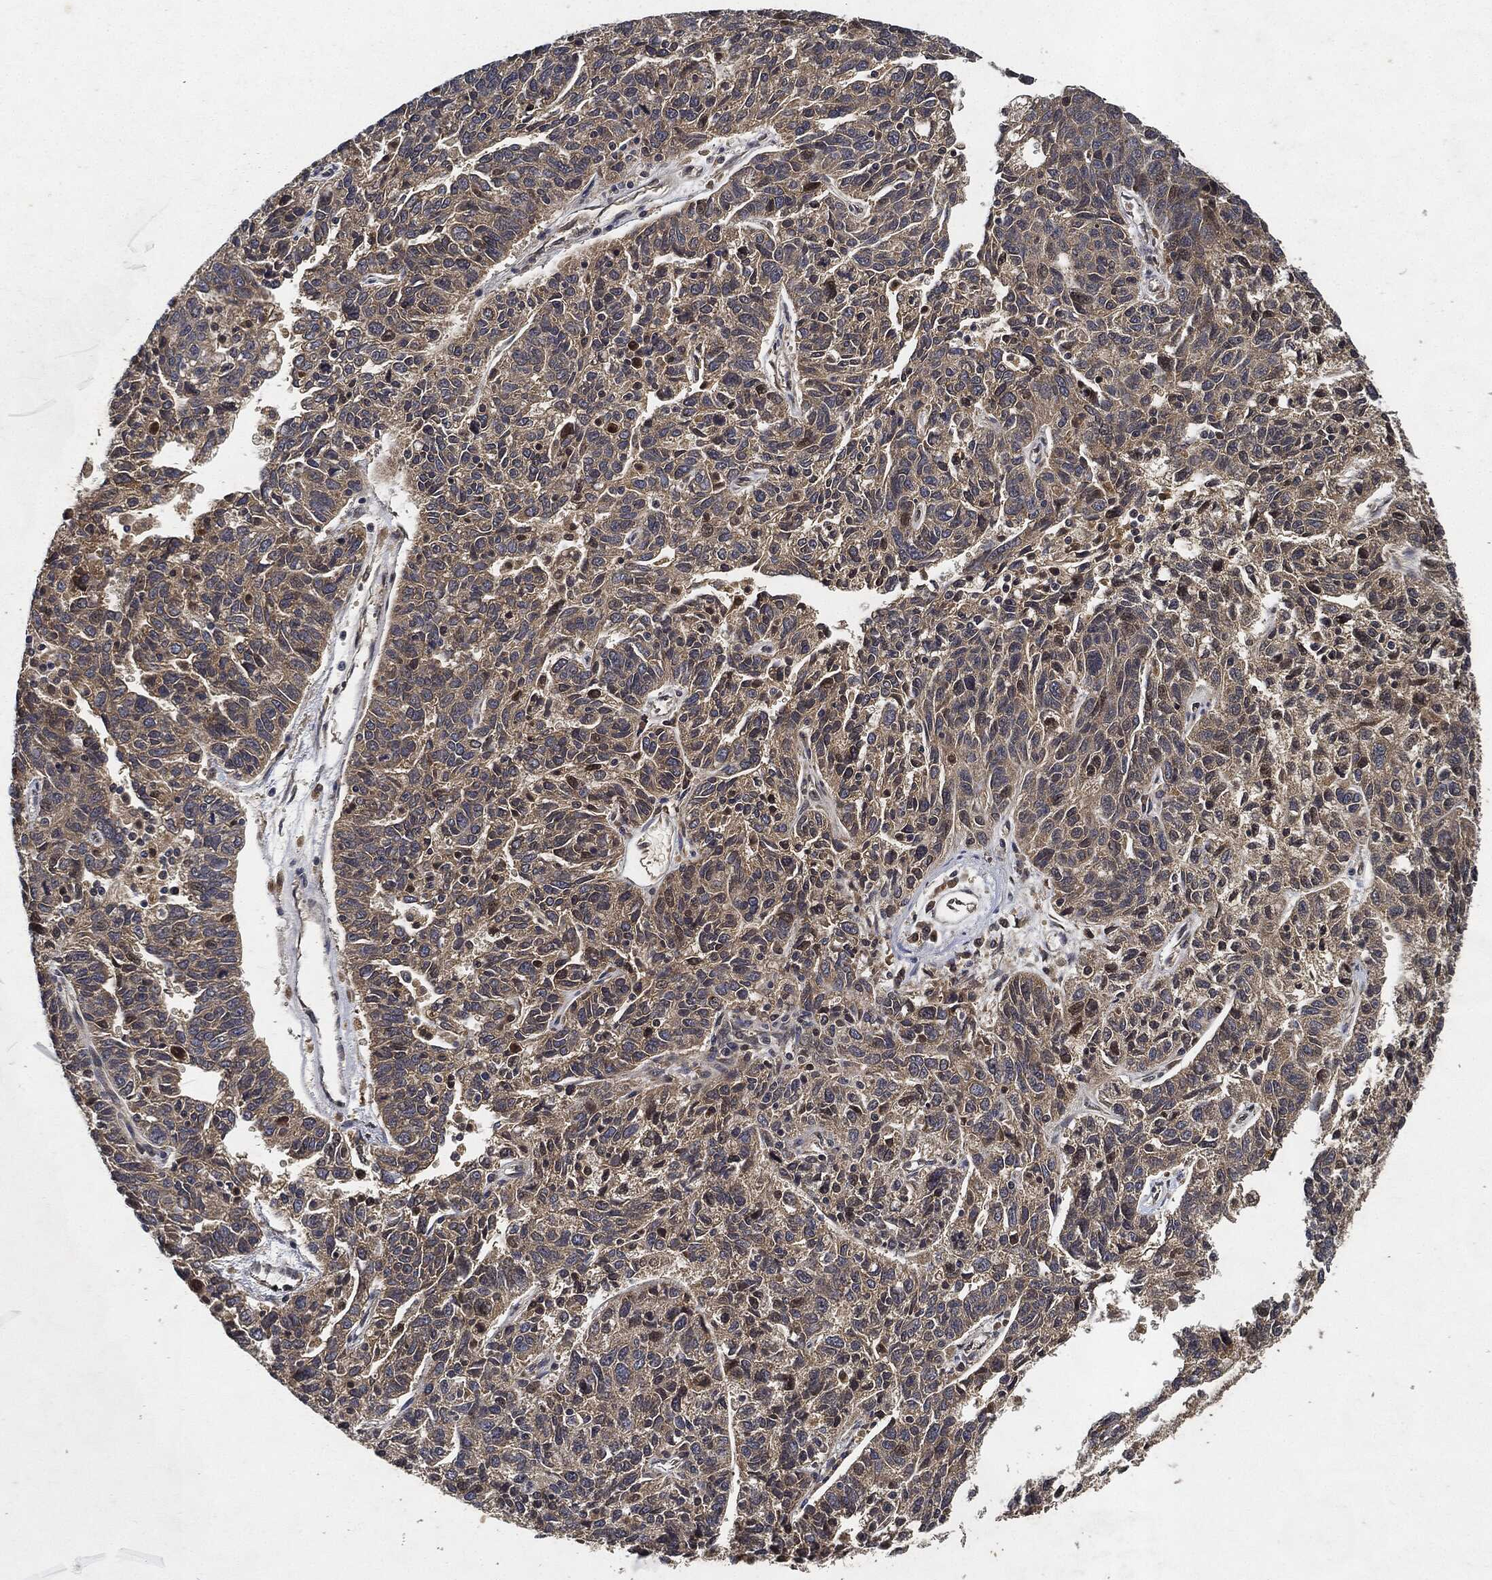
{"staining": {"intensity": "weak", "quantity": "25%-75%", "location": "cytoplasmic/membranous"}, "tissue": "ovarian cancer", "cell_type": "Tumor cells", "image_type": "cancer", "snomed": [{"axis": "morphology", "description": "Cystadenocarcinoma, serous, NOS"}, {"axis": "topography", "description": "Ovary"}], "caption": "Ovarian serous cystadenocarcinoma stained for a protein reveals weak cytoplasmic/membranous positivity in tumor cells. The staining is performed using DAB brown chromogen to label protein expression. The nuclei are counter-stained blue using hematoxylin.", "gene": "MLST8", "patient": {"sex": "female", "age": 71}}